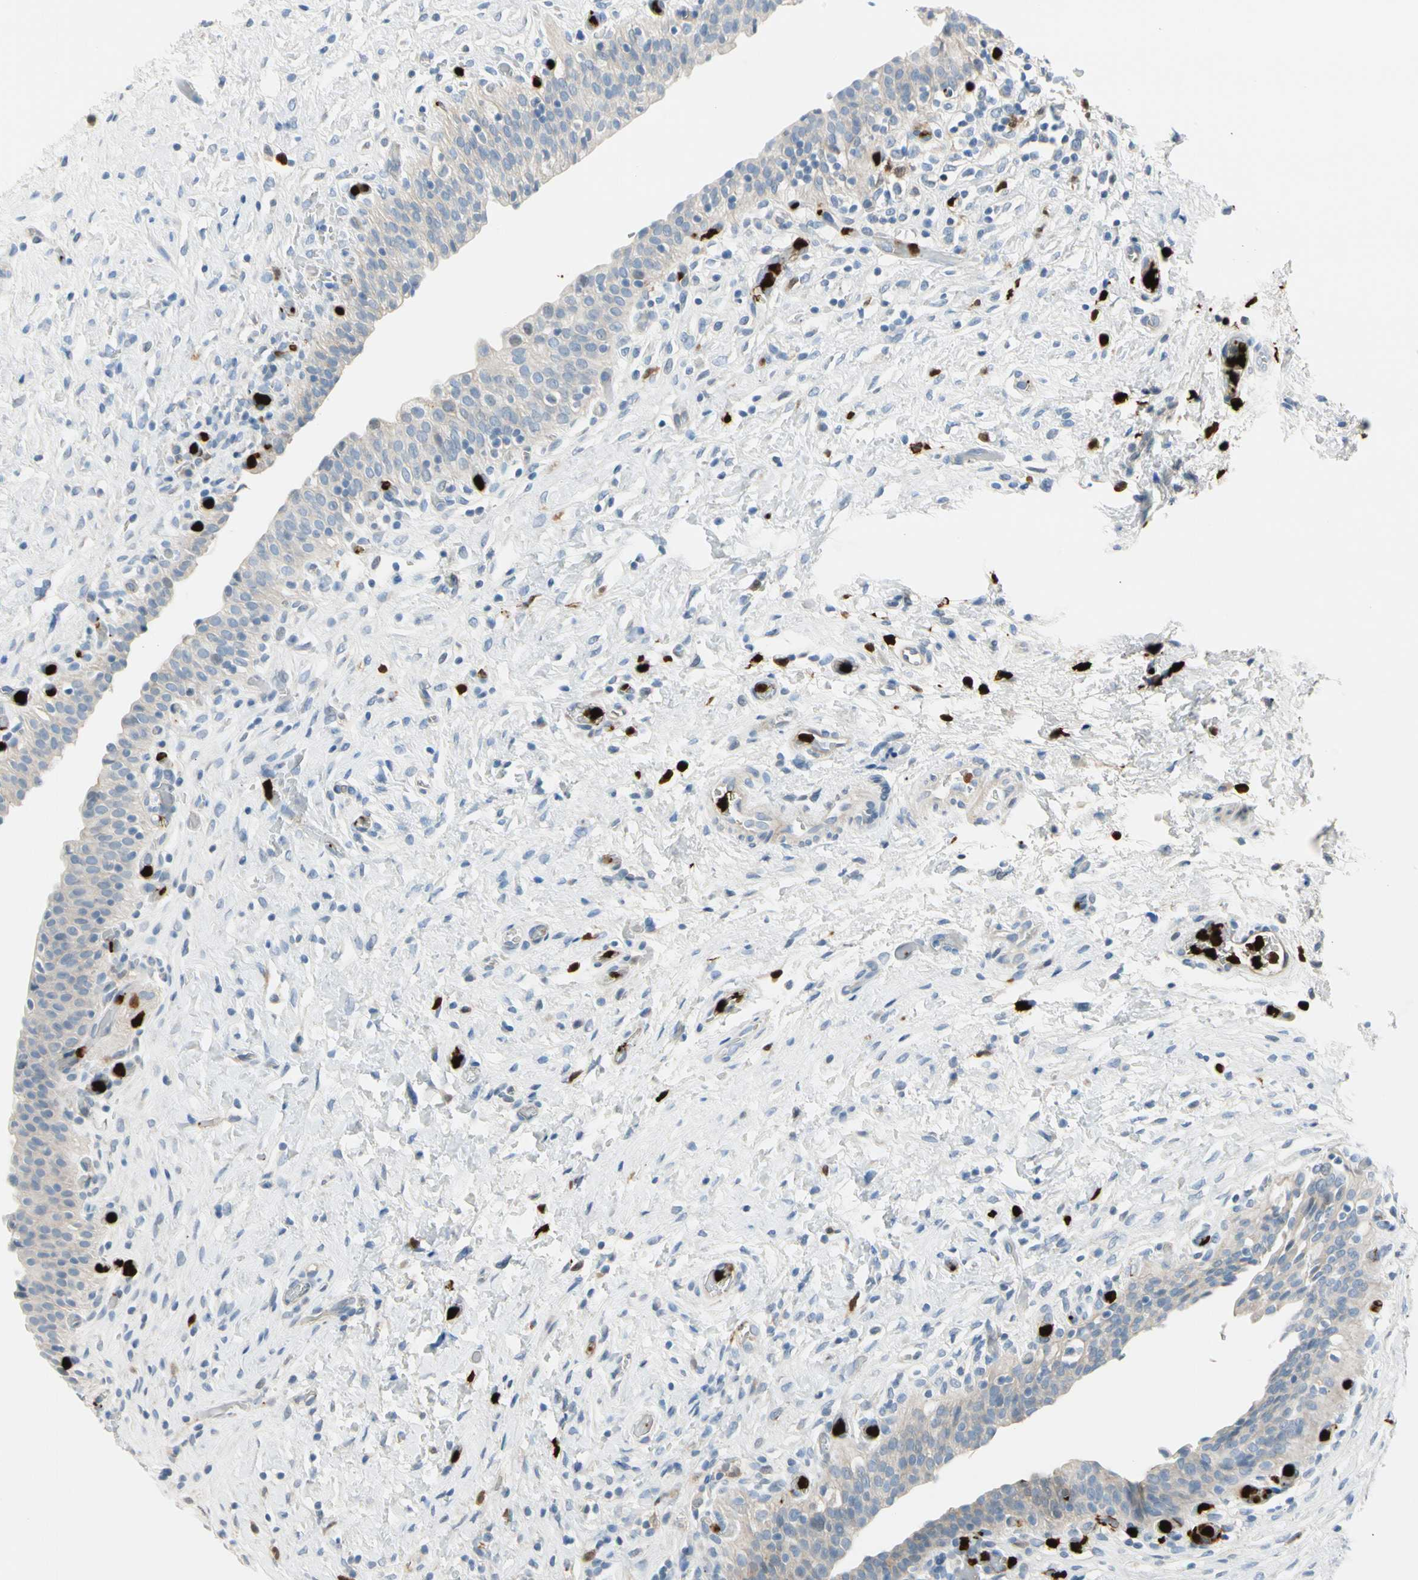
{"staining": {"intensity": "weak", "quantity": "25%-75%", "location": "cytoplasmic/membranous"}, "tissue": "urinary bladder", "cell_type": "Urothelial cells", "image_type": "normal", "snomed": [{"axis": "morphology", "description": "Normal tissue, NOS"}, {"axis": "topography", "description": "Urinary bladder"}], "caption": "Urothelial cells exhibit low levels of weak cytoplasmic/membranous positivity in about 25%-75% of cells in unremarkable urinary bladder. Nuclei are stained in blue.", "gene": "TRAF5", "patient": {"sex": "male", "age": 51}}